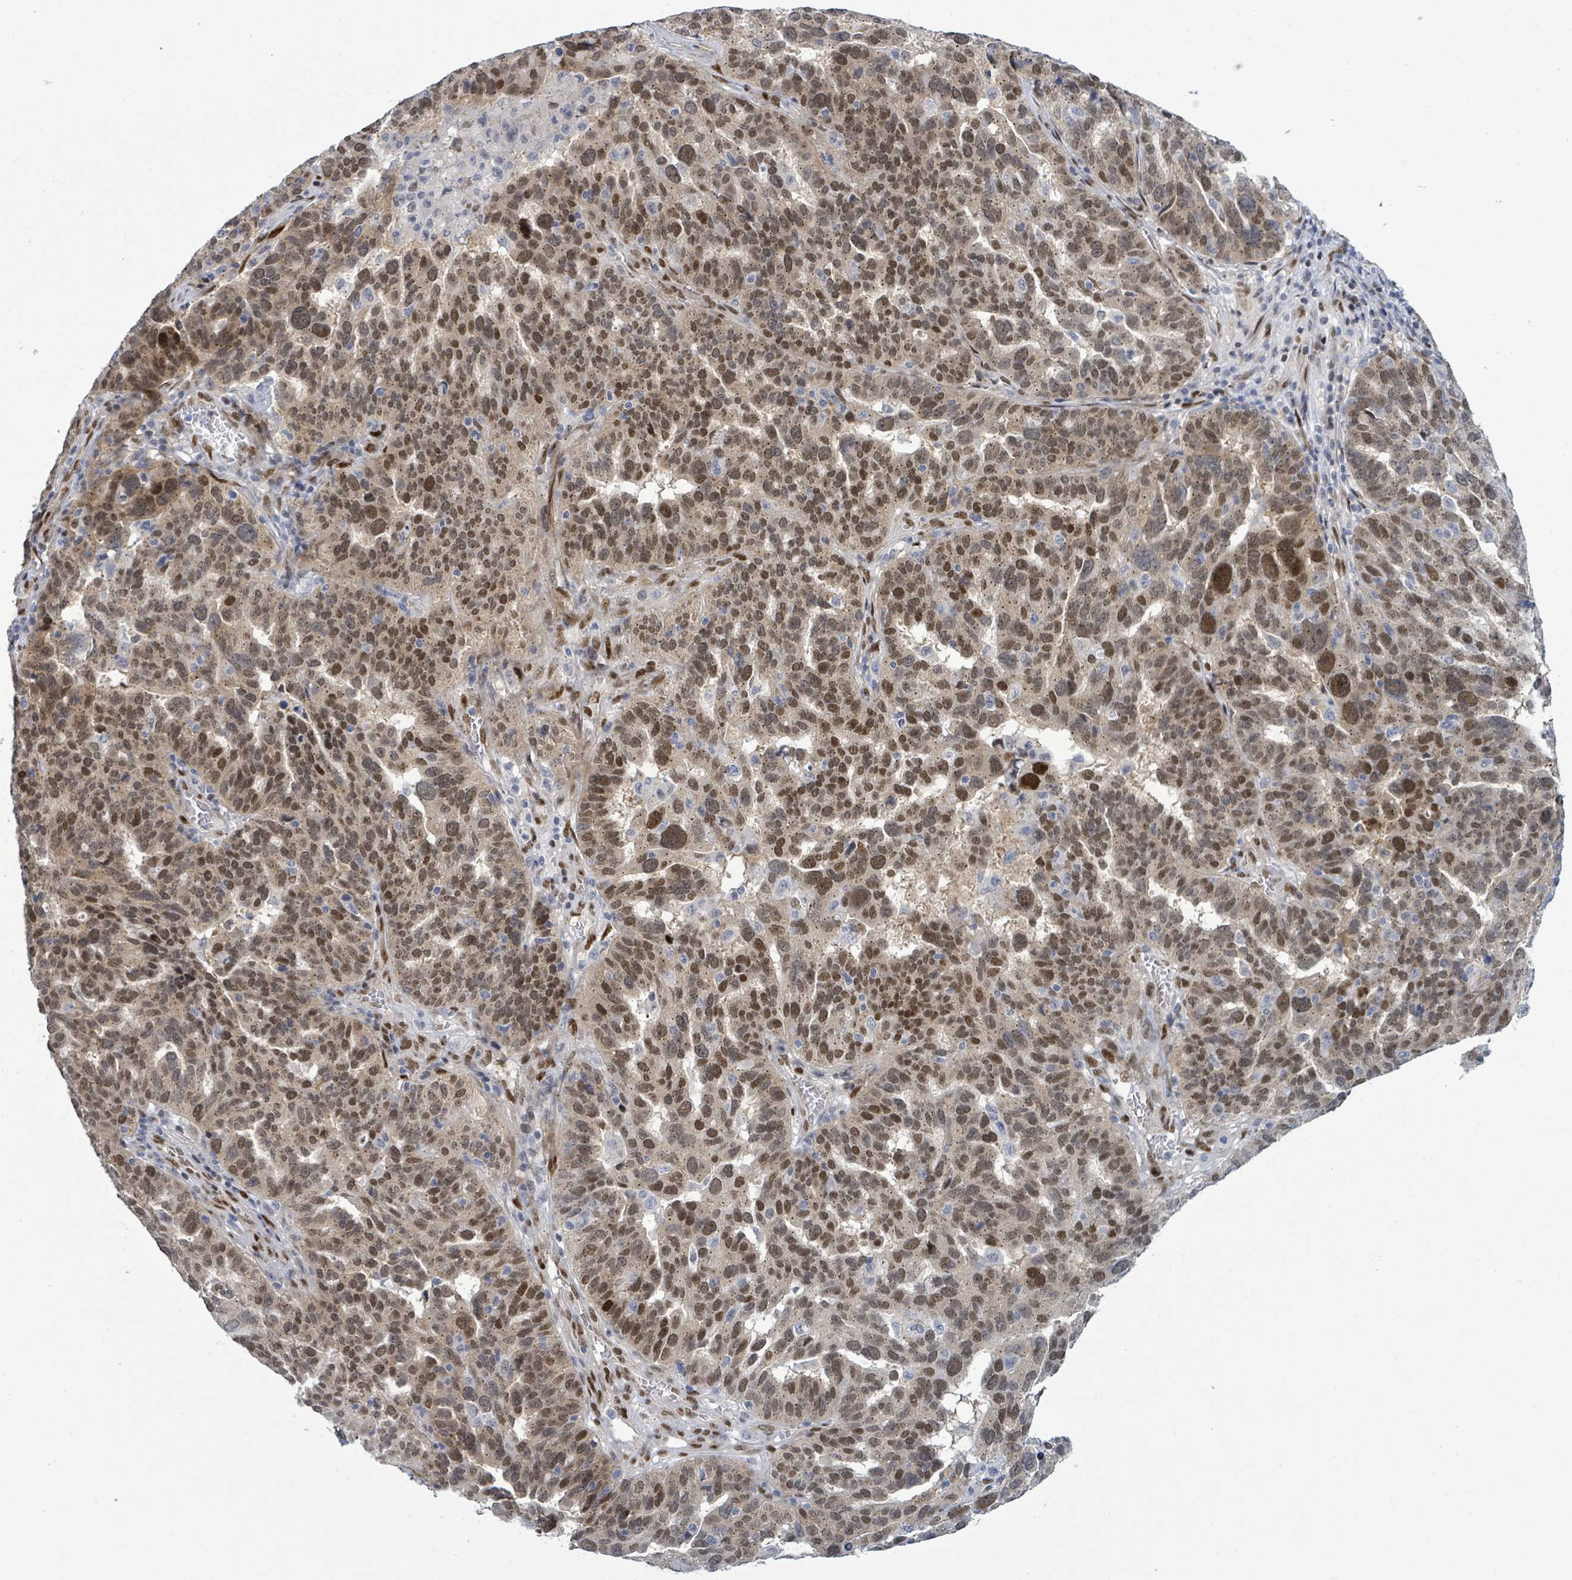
{"staining": {"intensity": "moderate", "quantity": ">75%", "location": "nuclear"}, "tissue": "ovarian cancer", "cell_type": "Tumor cells", "image_type": "cancer", "snomed": [{"axis": "morphology", "description": "Cystadenocarcinoma, serous, NOS"}, {"axis": "topography", "description": "Ovary"}], "caption": "DAB (3,3'-diaminobenzidine) immunohistochemical staining of serous cystadenocarcinoma (ovarian) reveals moderate nuclear protein expression in about >75% of tumor cells.", "gene": "TUSC1", "patient": {"sex": "female", "age": 59}}